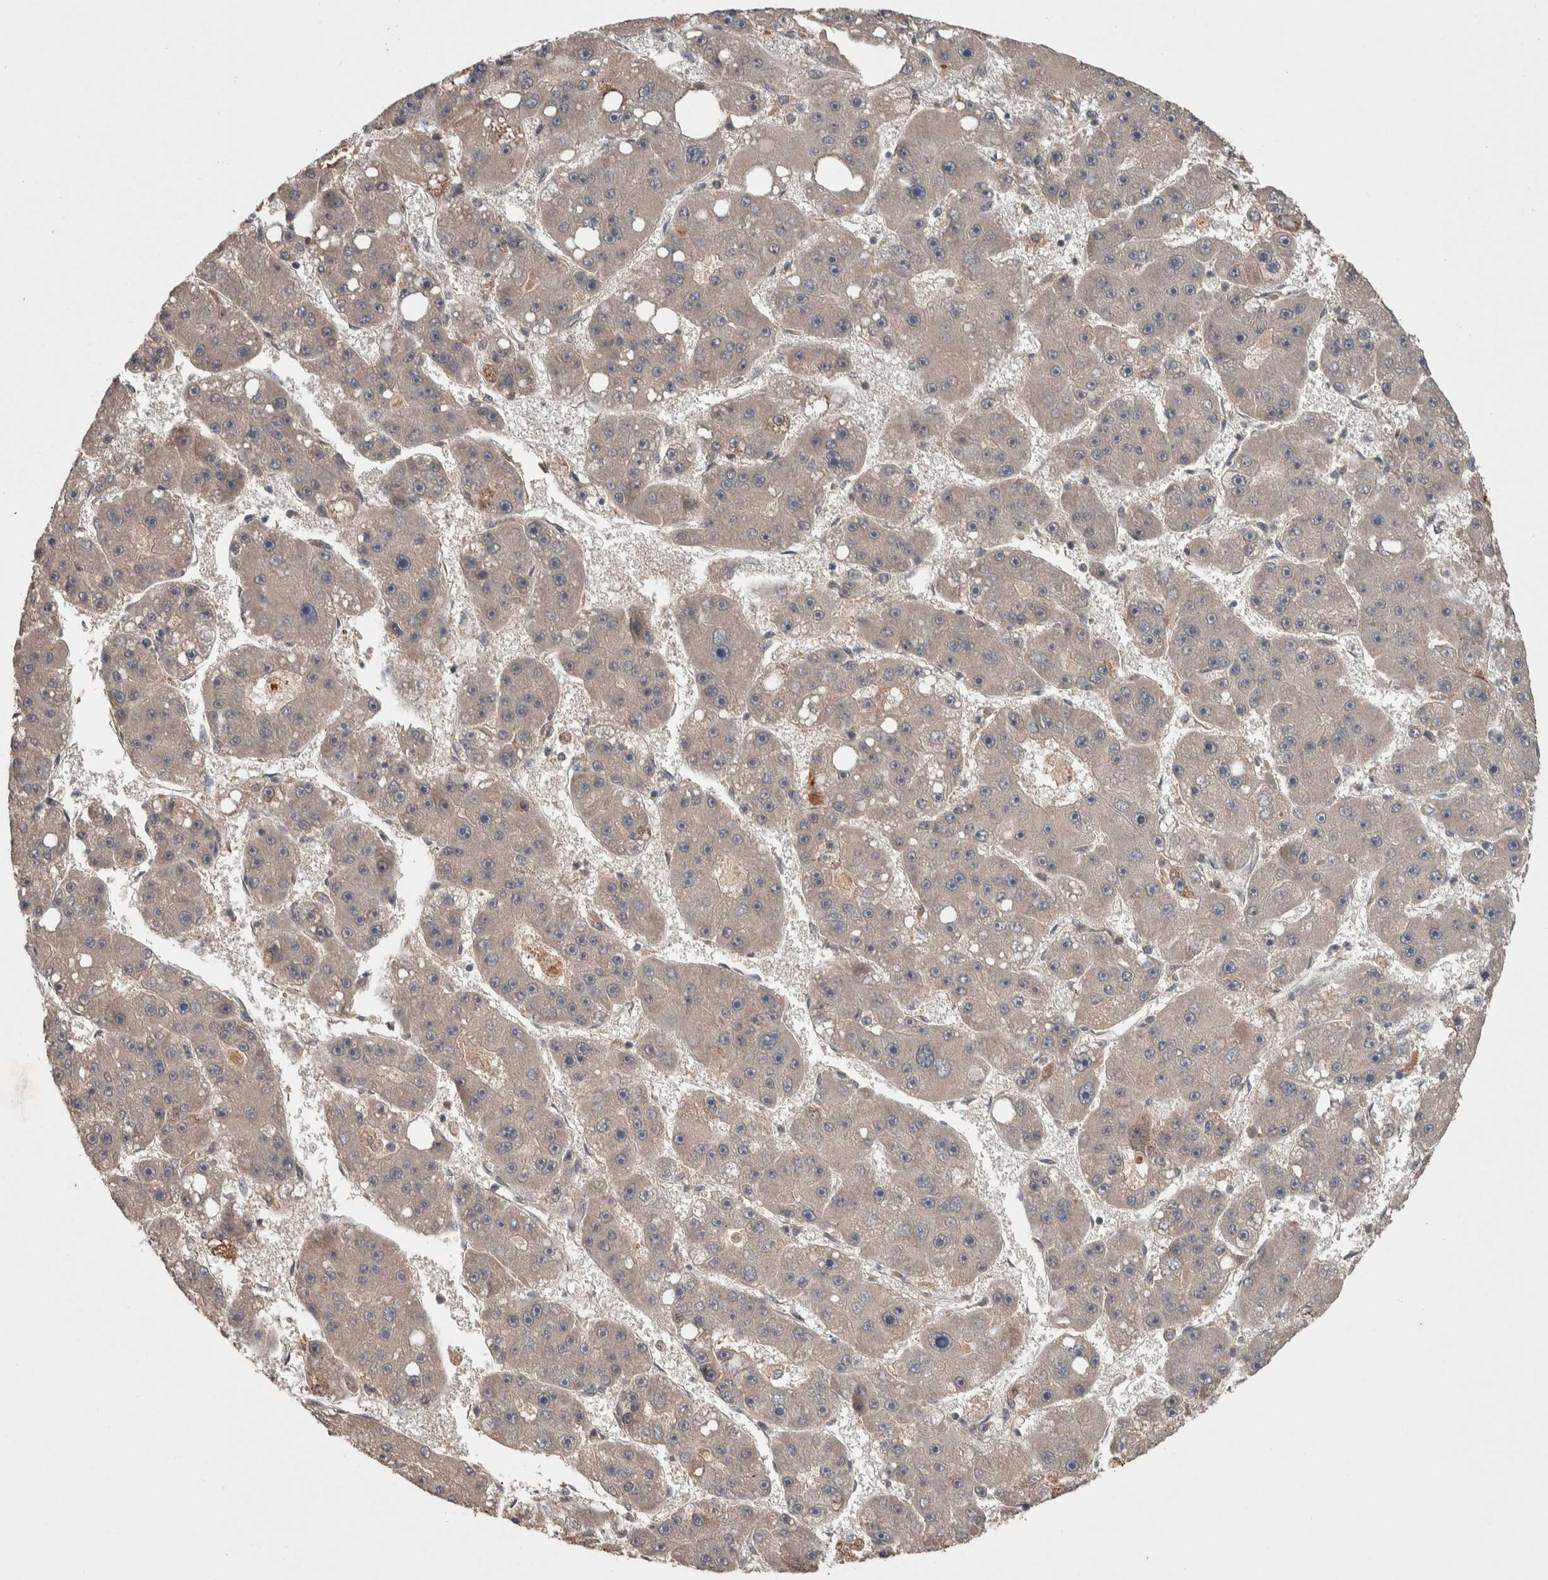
{"staining": {"intensity": "weak", "quantity": "25%-75%", "location": "cytoplasmic/membranous"}, "tissue": "liver cancer", "cell_type": "Tumor cells", "image_type": "cancer", "snomed": [{"axis": "morphology", "description": "Carcinoma, Hepatocellular, NOS"}, {"axis": "topography", "description": "Liver"}], "caption": "Human liver hepatocellular carcinoma stained for a protein (brown) exhibits weak cytoplasmic/membranous positive staining in about 25%-75% of tumor cells.", "gene": "CHRM3", "patient": {"sex": "female", "age": 61}}